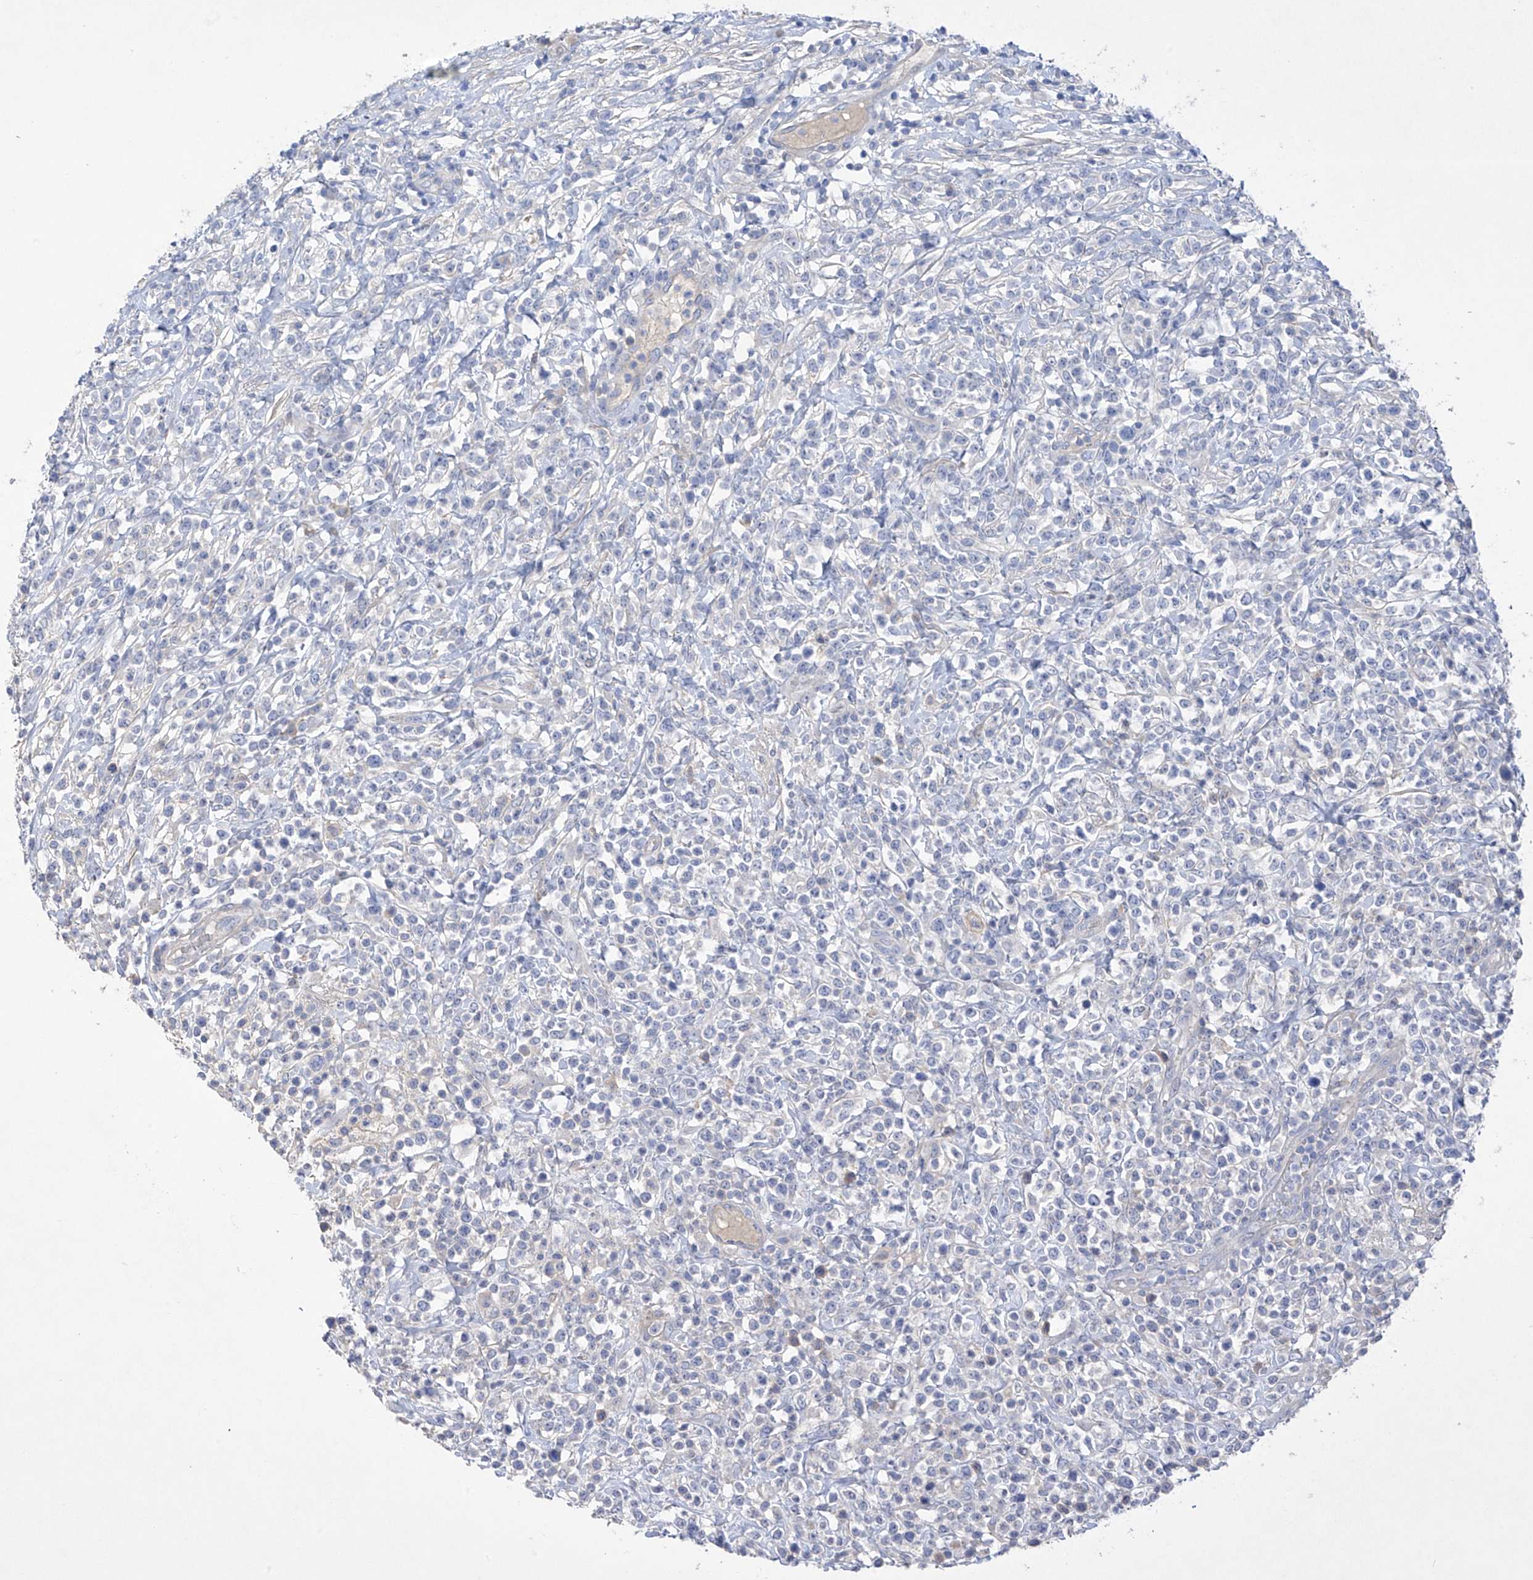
{"staining": {"intensity": "negative", "quantity": "none", "location": "none"}, "tissue": "lymphoma", "cell_type": "Tumor cells", "image_type": "cancer", "snomed": [{"axis": "morphology", "description": "Malignant lymphoma, non-Hodgkin's type, High grade"}, {"axis": "topography", "description": "Colon"}], "caption": "This micrograph is of malignant lymphoma, non-Hodgkin's type (high-grade) stained with immunohistochemistry to label a protein in brown with the nuclei are counter-stained blue. There is no expression in tumor cells.", "gene": "PRSS12", "patient": {"sex": "female", "age": 53}}